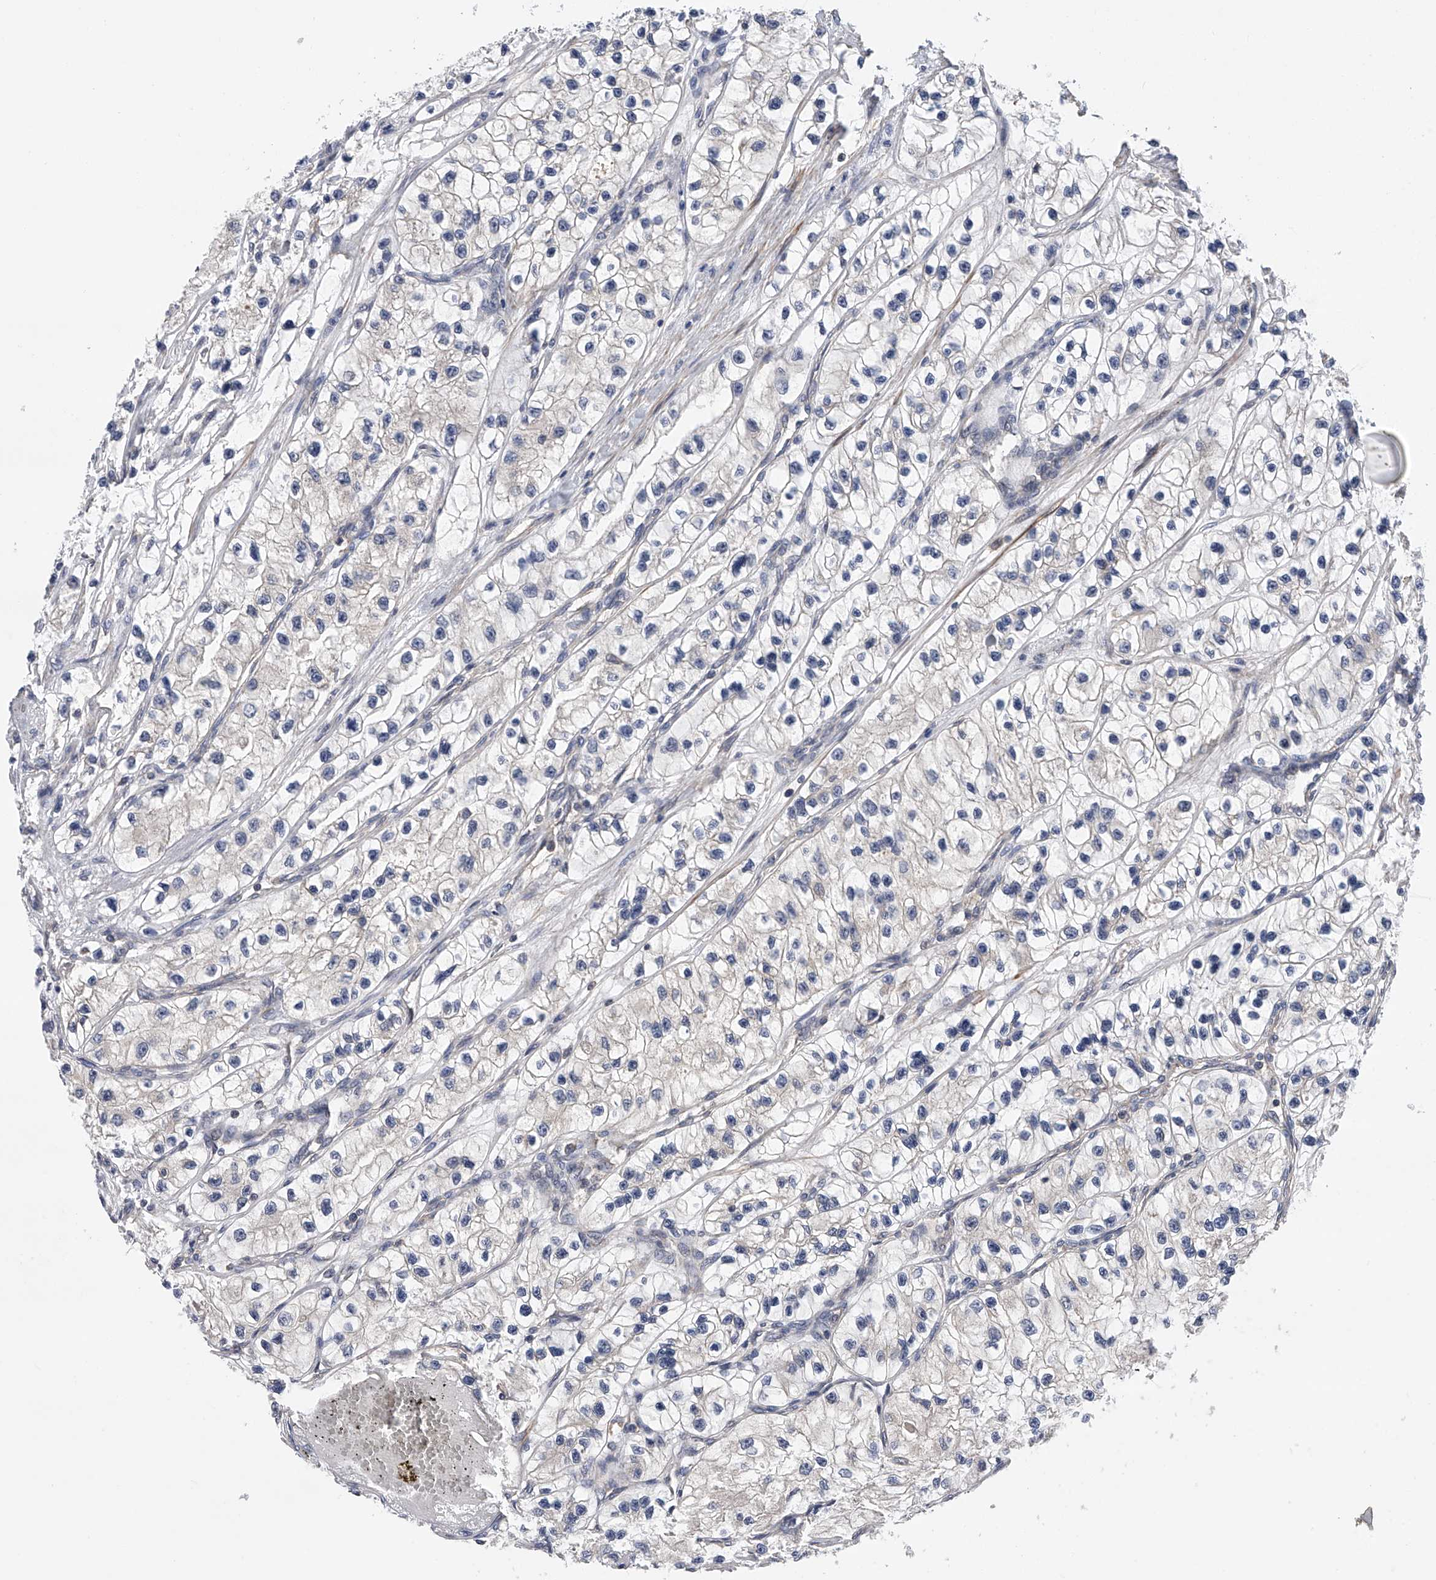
{"staining": {"intensity": "negative", "quantity": "none", "location": "none"}, "tissue": "renal cancer", "cell_type": "Tumor cells", "image_type": "cancer", "snomed": [{"axis": "morphology", "description": "Adenocarcinoma, NOS"}, {"axis": "topography", "description": "Kidney"}], "caption": "Immunohistochemistry (IHC) of renal adenocarcinoma reveals no staining in tumor cells.", "gene": "SPOCK1", "patient": {"sex": "female", "age": 57}}